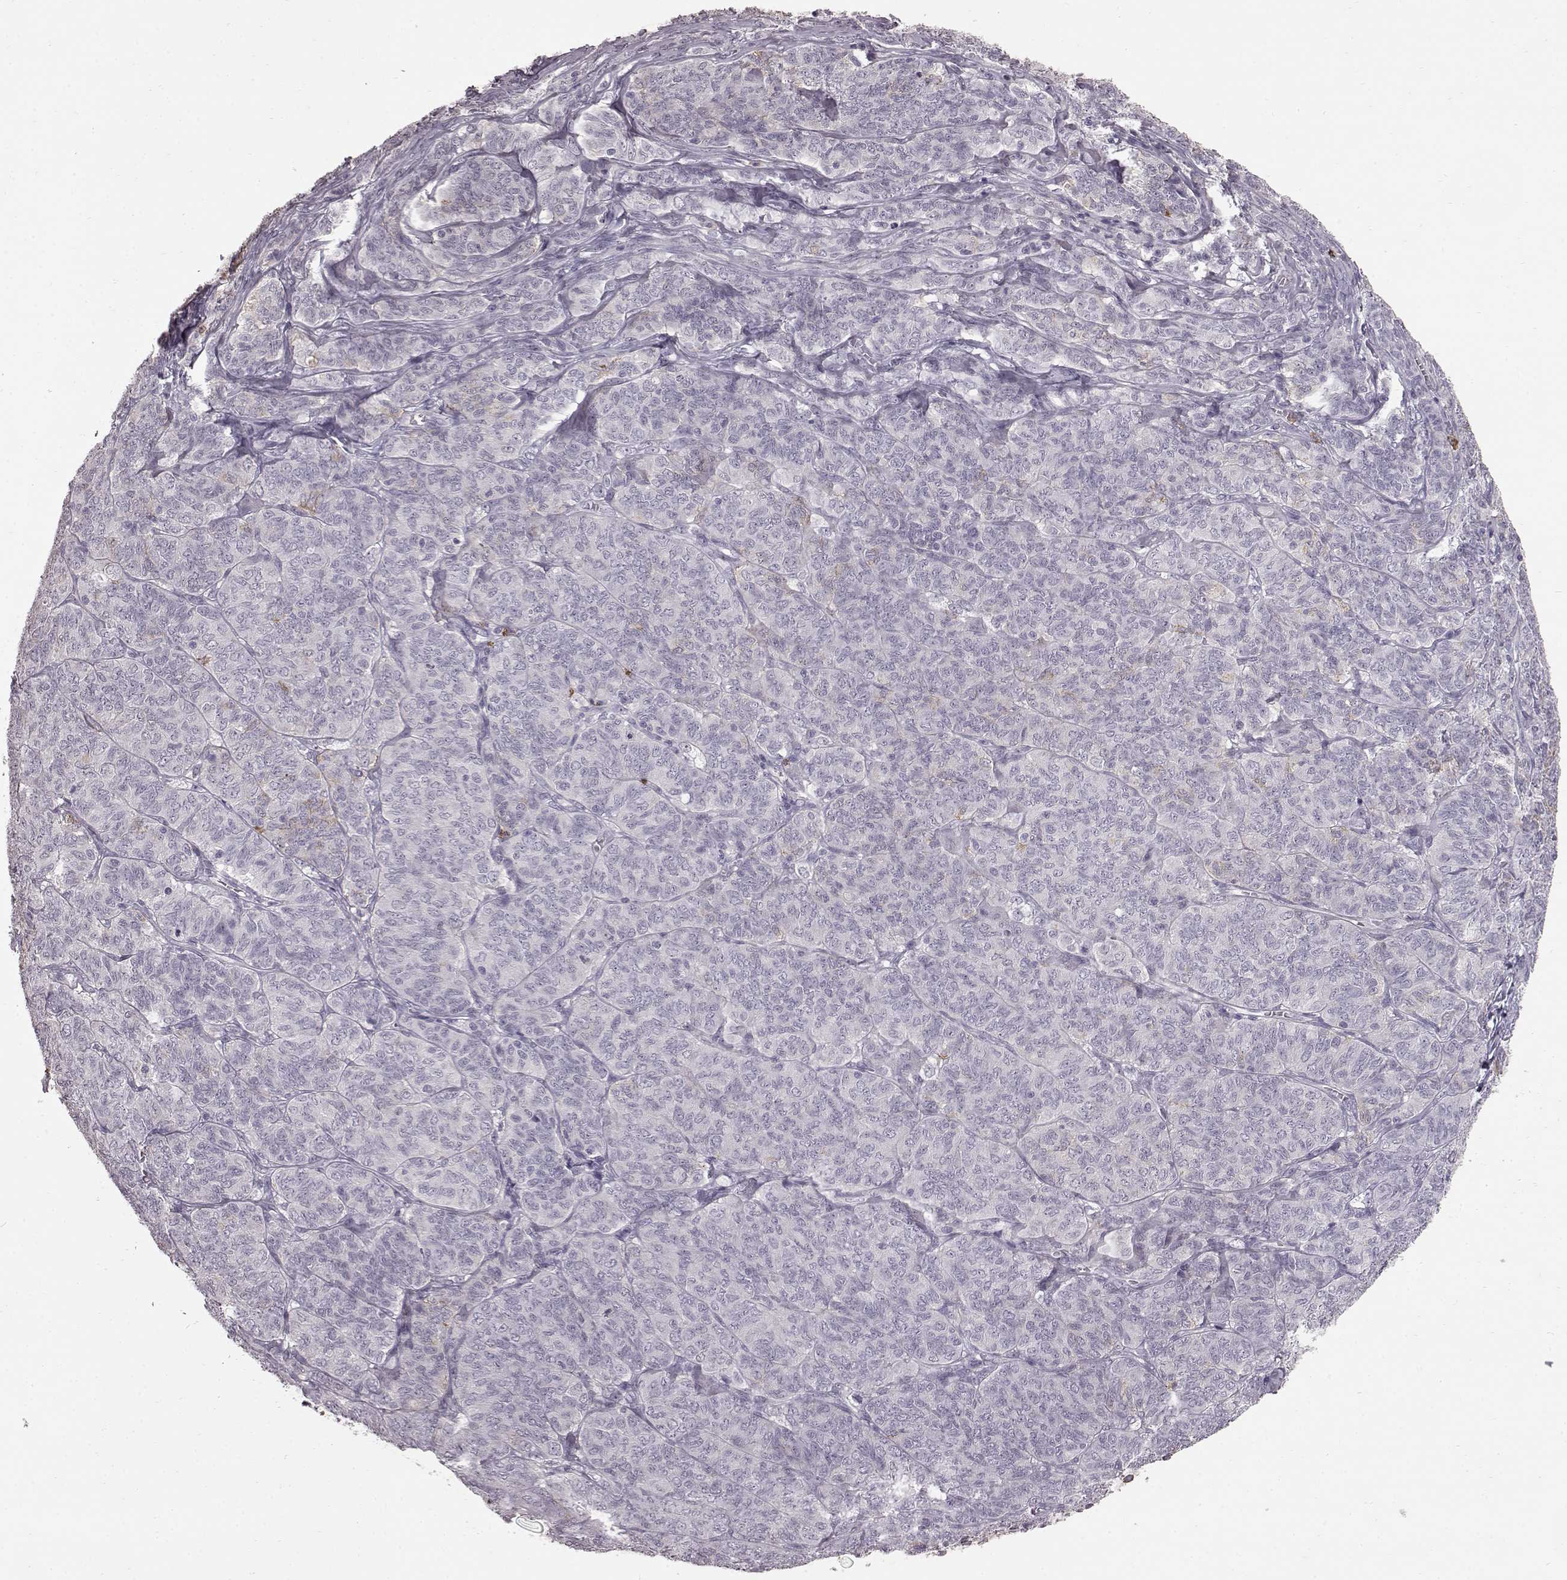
{"staining": {"intensity": "negative", "quantity": "none", "location": "none"}, "tissue": "ovarian cancer", "cell_type": "Tumor cells", "image_type": "cancer", "snomed": [{"axis": "morphology", "description": "Carcinoma, endometroid"}, {"axis": "topography", "description": "Ovary"}], "caption": "This is an immunohistochemistry micrograph of ovarian cancer. There is no positivity in tumor cells.", "gene": "FUT4", "patient": {"sex": "female", "age": 80}}